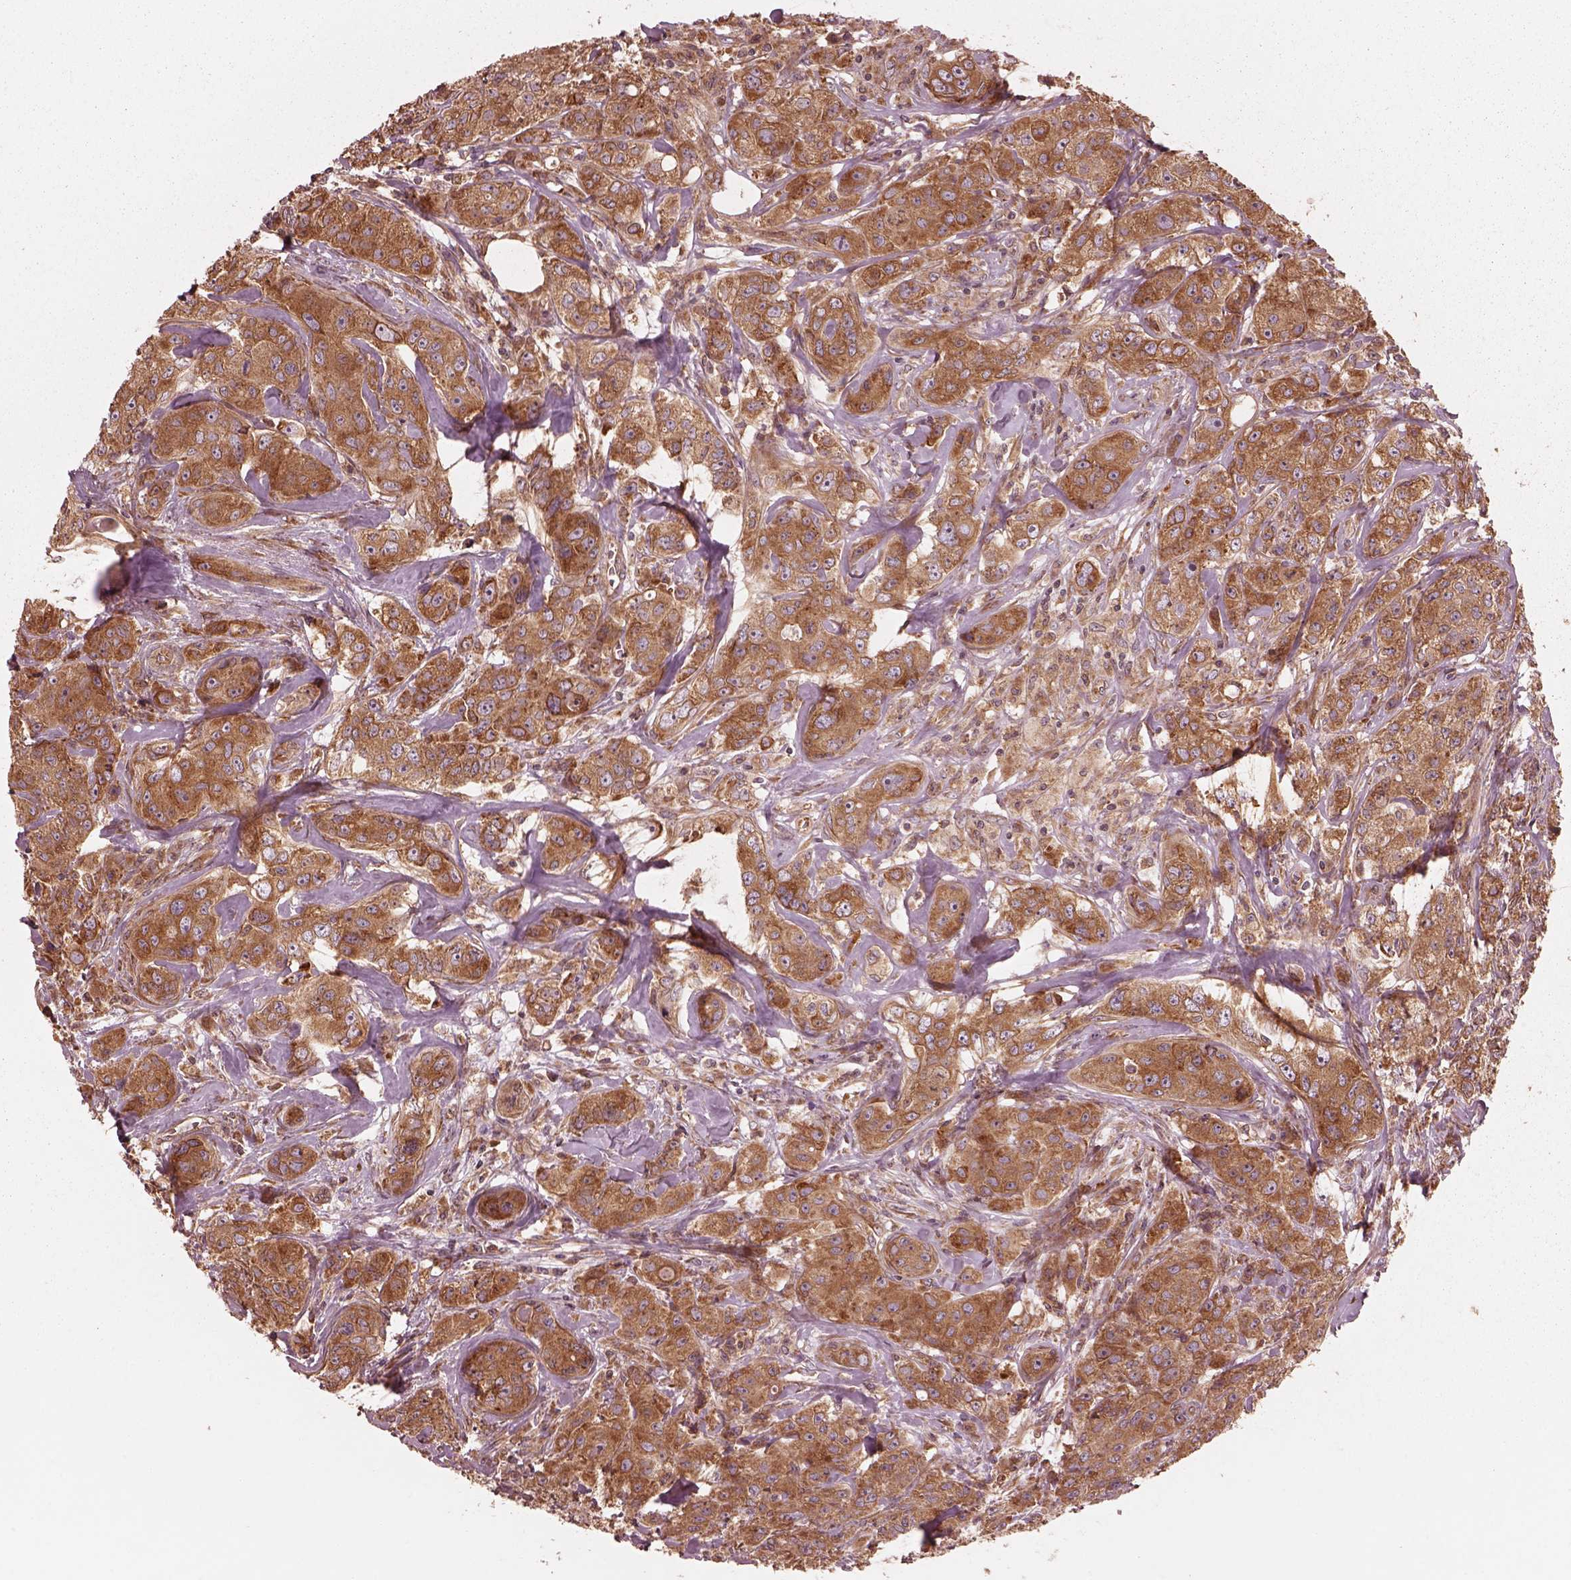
{"staining": {"intensity": "moderate", "quantity": ">75%", "location": "cytoplasmic/membranous"}, "tissue": "breast cancer", "cell_type": "Tumor cells", "image_type": "cancer", "snomed": [{"axis": "morphology", "description": "Duct carcinoma"}, {"axis": "topography", "description": "Breast"}], "caption": "A photomicrograph of human breast cancer stained for a protein displays moderate cytoplasmic/membranous brown staining in tumor cells. Using DAB (3,3'-diaminobenzidine) (brown) and hematoxylin (blue) stains, captured at high magnification using brightfield microscopy.", "gene": "PIK3R2", "patient": {"sex": "female", "age": 43}}